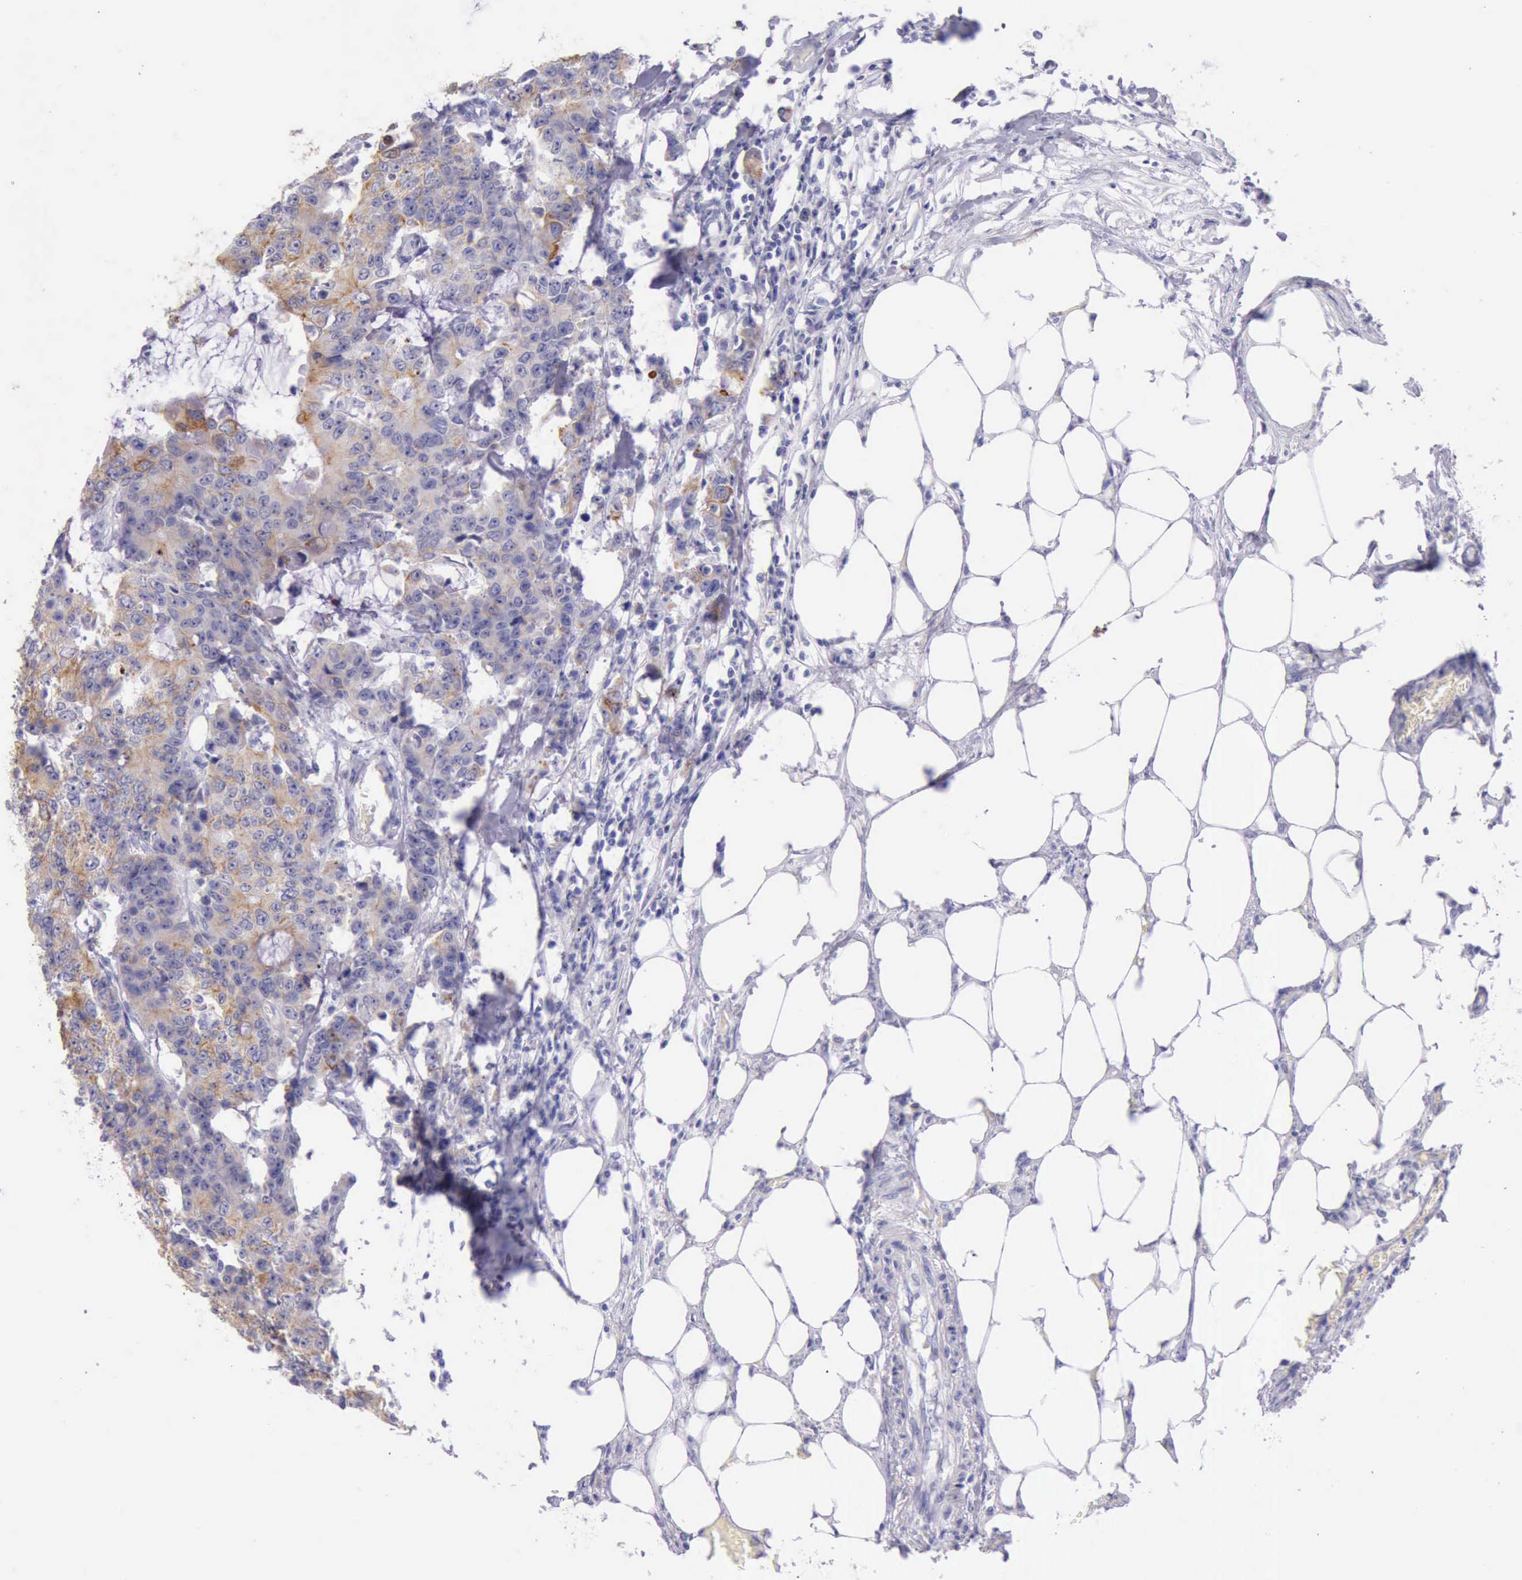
{"staining": {"intensity": "weak", "quantity": "25%-75%", "location": "cytoplasmic/membranous"}, "tissue": "colorectal cancer", "cell_type": "Tumor cells", "image_type": "cancer", "snomed": [{"axis": "morphology", "description": "Adenocarcinoma, NOS"}, {"axis": "topography", "description": "Colon"}], "caption": "Immunohistochemical staining of colorectal adenocarcinoma displays low levels of weak cytoplasmic/membranous staining in about 25%-75% of tumor cells.", "gene": "KRT8", "patient": {"sex": "female", "age": 86}}